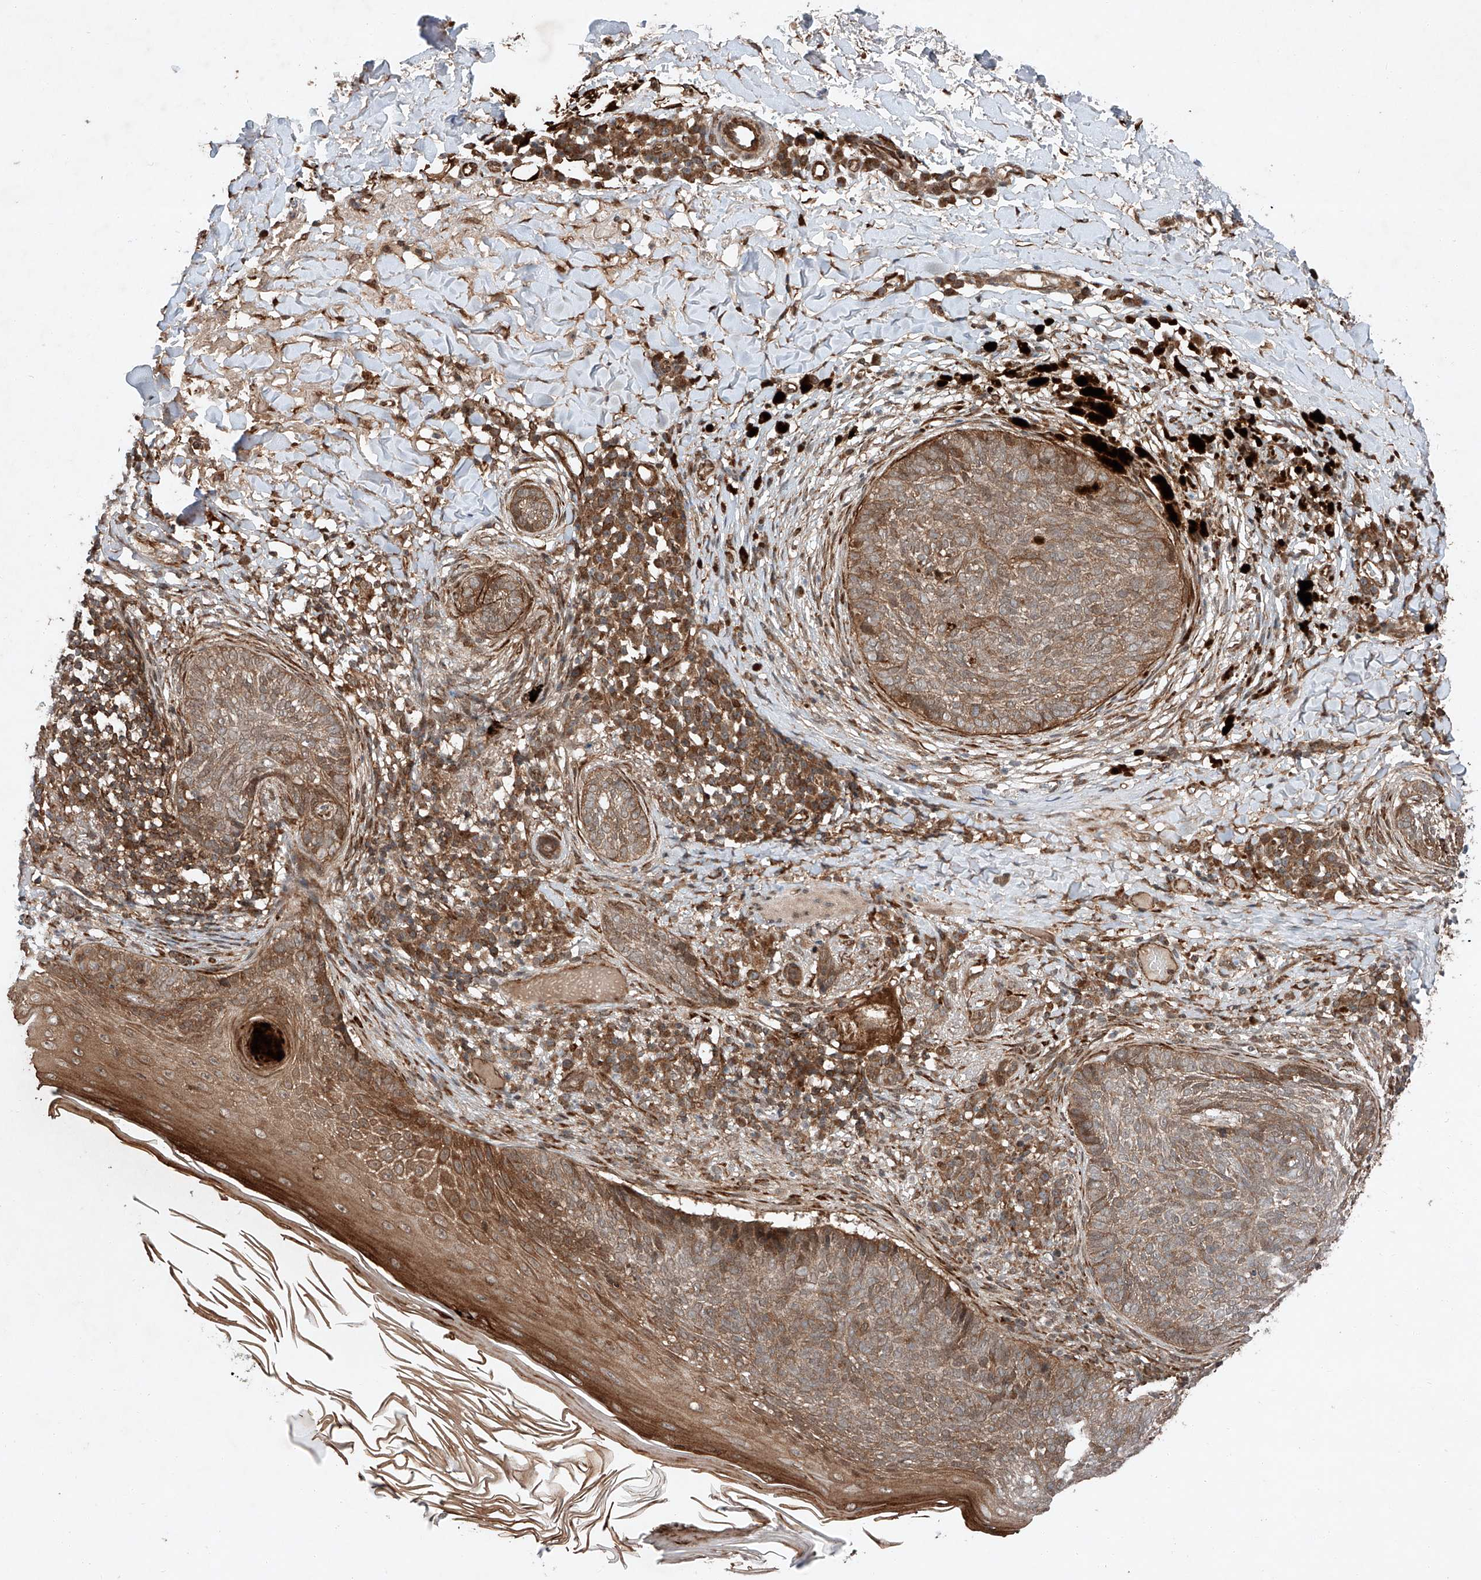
{"staining": {"intensity": "moderate", "quantity": "25%-75%", "location": "cytoplasmic/membranous"}, "tissue": "skin cancer", "cell_type": "Tumor cells", "image_type": "cancer", "snomed": [{"axis": "morphology", "description": "Basal cell carcinoma"}, {"axis": "topography", "description": "Skin"}], "caption": "High-power microscopy captured an IHC micrograph of skin cancer, revealing moderate cytoplasmic/membranous expression in about 25%-75% of tumor cells.", "gene": "ZFP28", "patient": {"sex": "male", "age": 85}}